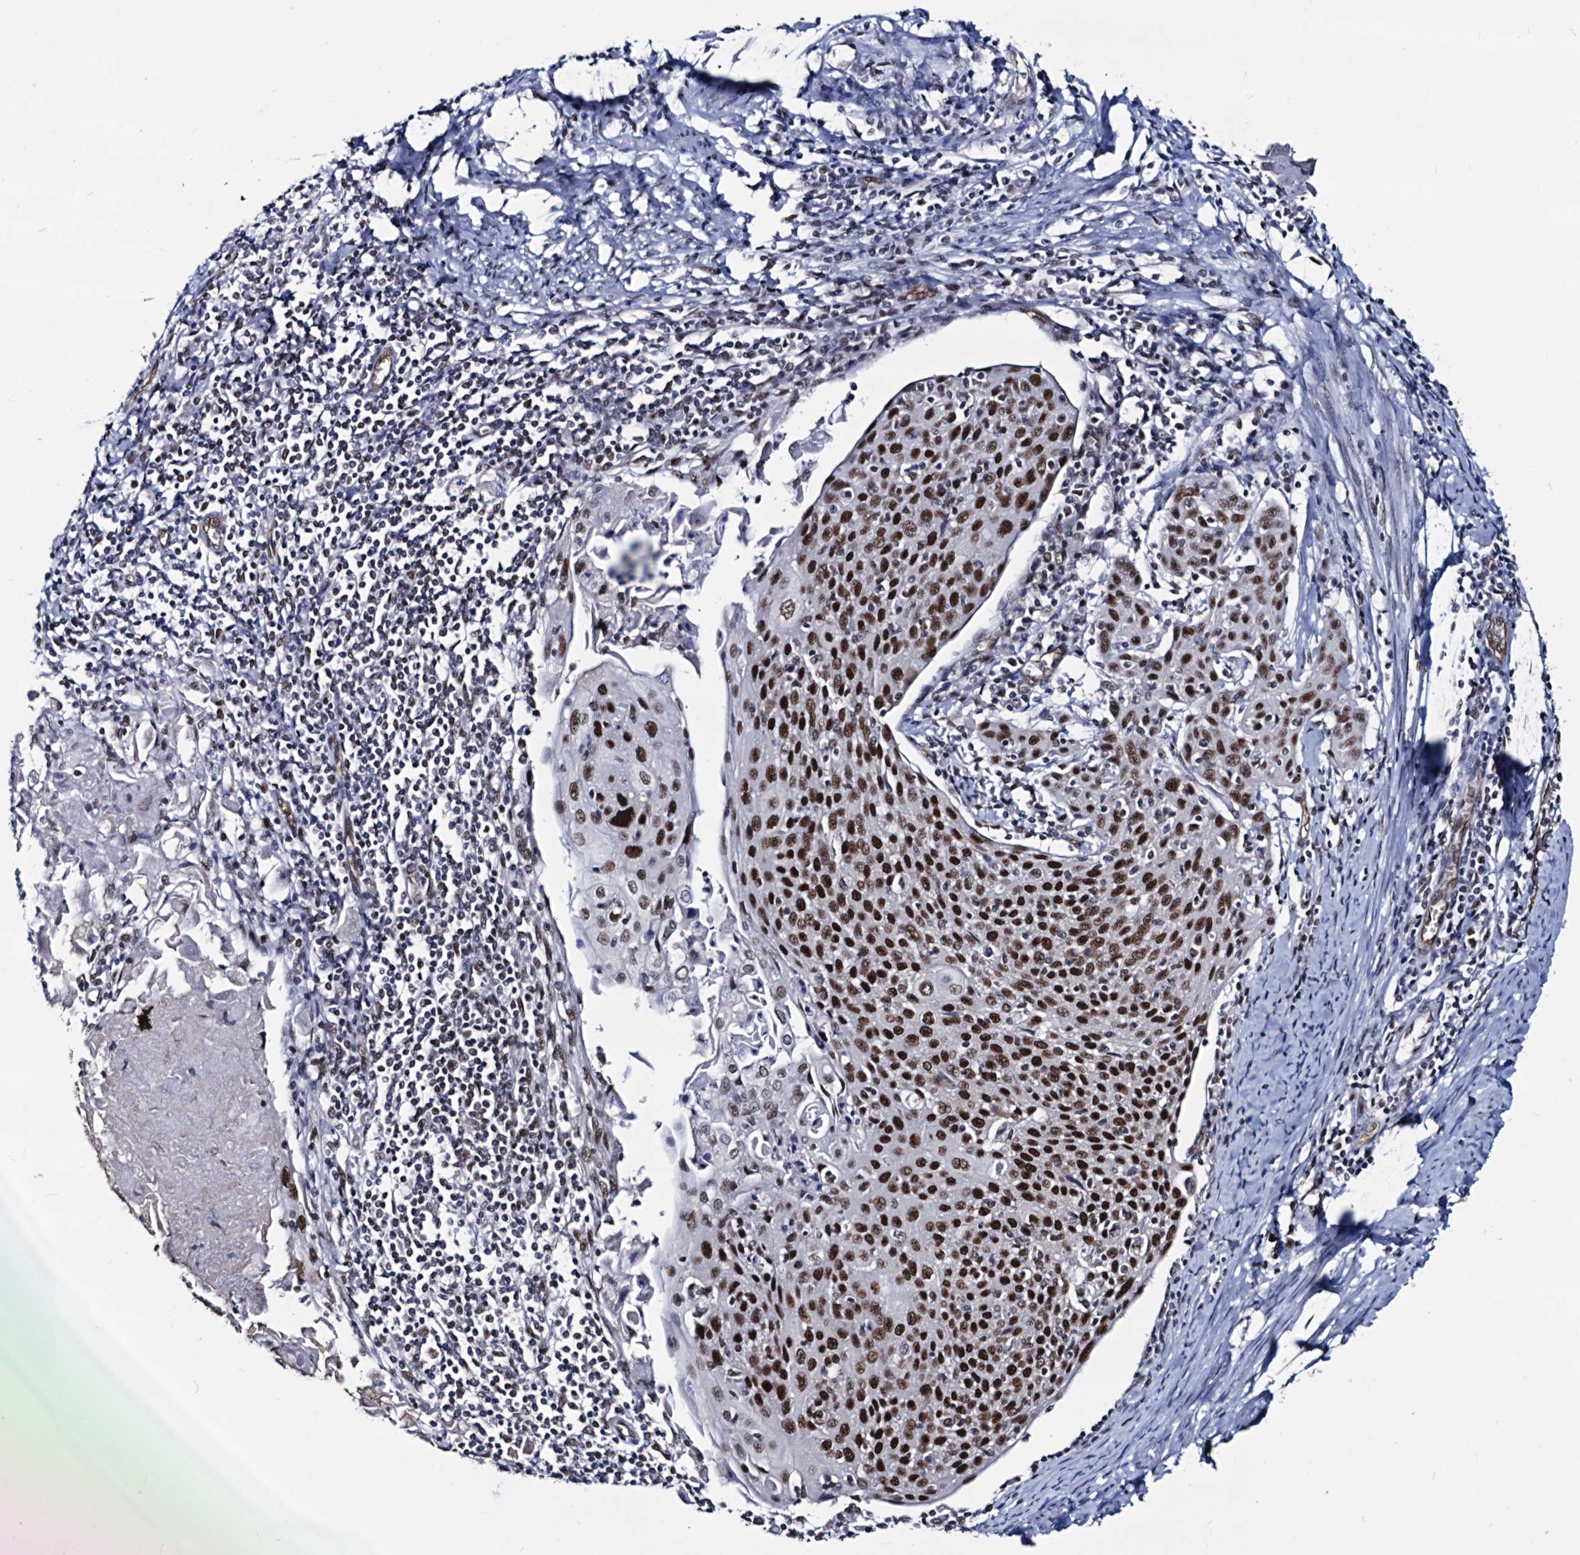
{"staining": {"intensity": "strong", "quantity": ">75%", "location": "nuclear"}, "tissue": "cervical cancer", "cell_type": "Tumor cells", "image_type": "cancer", "snomed": [{"axis": "morphology", "description": "Squamous cell carcinoma, NOS"}, {"axis": "topography", "description": "Cervix"}], "caption": "Cervical squamous cell carcinoma stained with a brown dye displays strong nuclear positive staining in approximately >75% of tumor cells.", "gene": "GALNT11", "patient": {"sex": "female", "age": 67}}